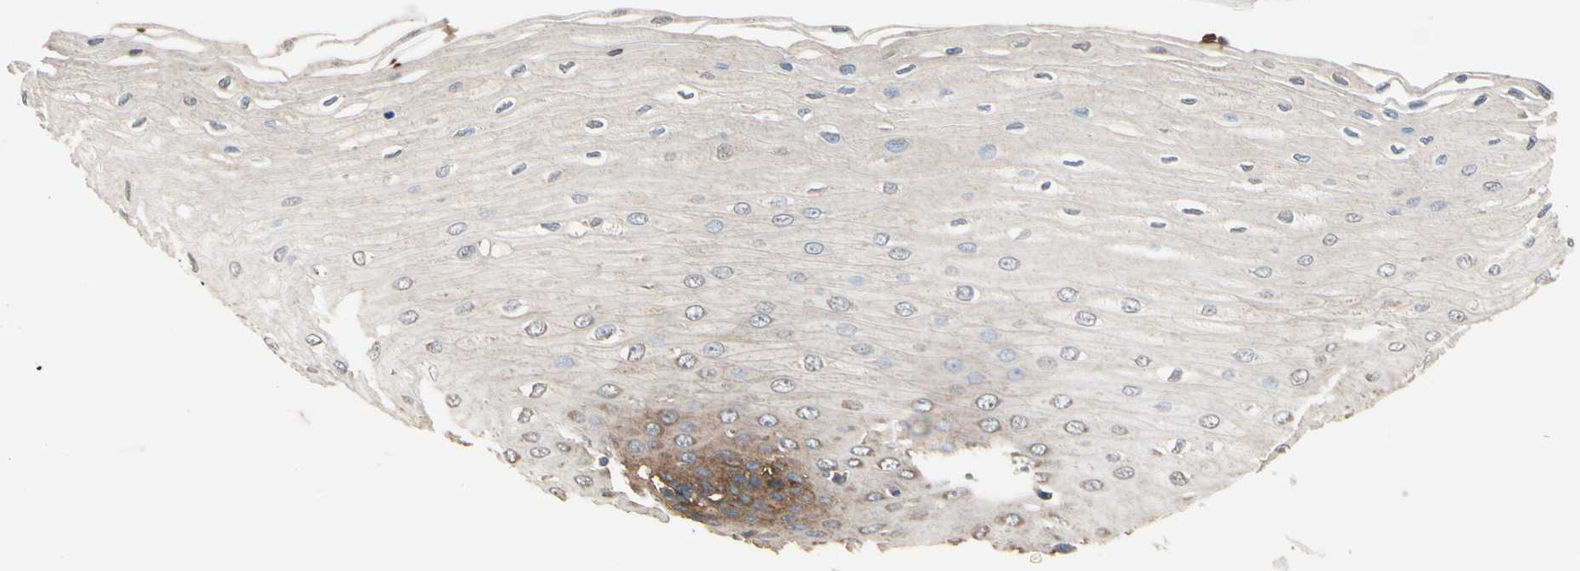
{"staining": {"intensity": "moderate", "quantity": "<25%", "location": "cytoplasmic/membranous"}, "tissue": "esophagus", "cell_type": "Squamous epithelial cells", "image_type": "normal", "snomed": [{"axis": "morphology", "description": "Normal tissue, NOS"}, {"axis": "morphology", "description": "Squamous cell carcinoma, NOS"}, {"axis": "topography", "description": "Esophagus"}], "caption": "Unremarkable esophagus was stained to show a protein in brown. There is low levels of moderate cytoplasmic/membranous expression in about <25% of squamous epithelial cells.", "gene": "RIOK2", "patient": {"sex": "male", "age": 65}}